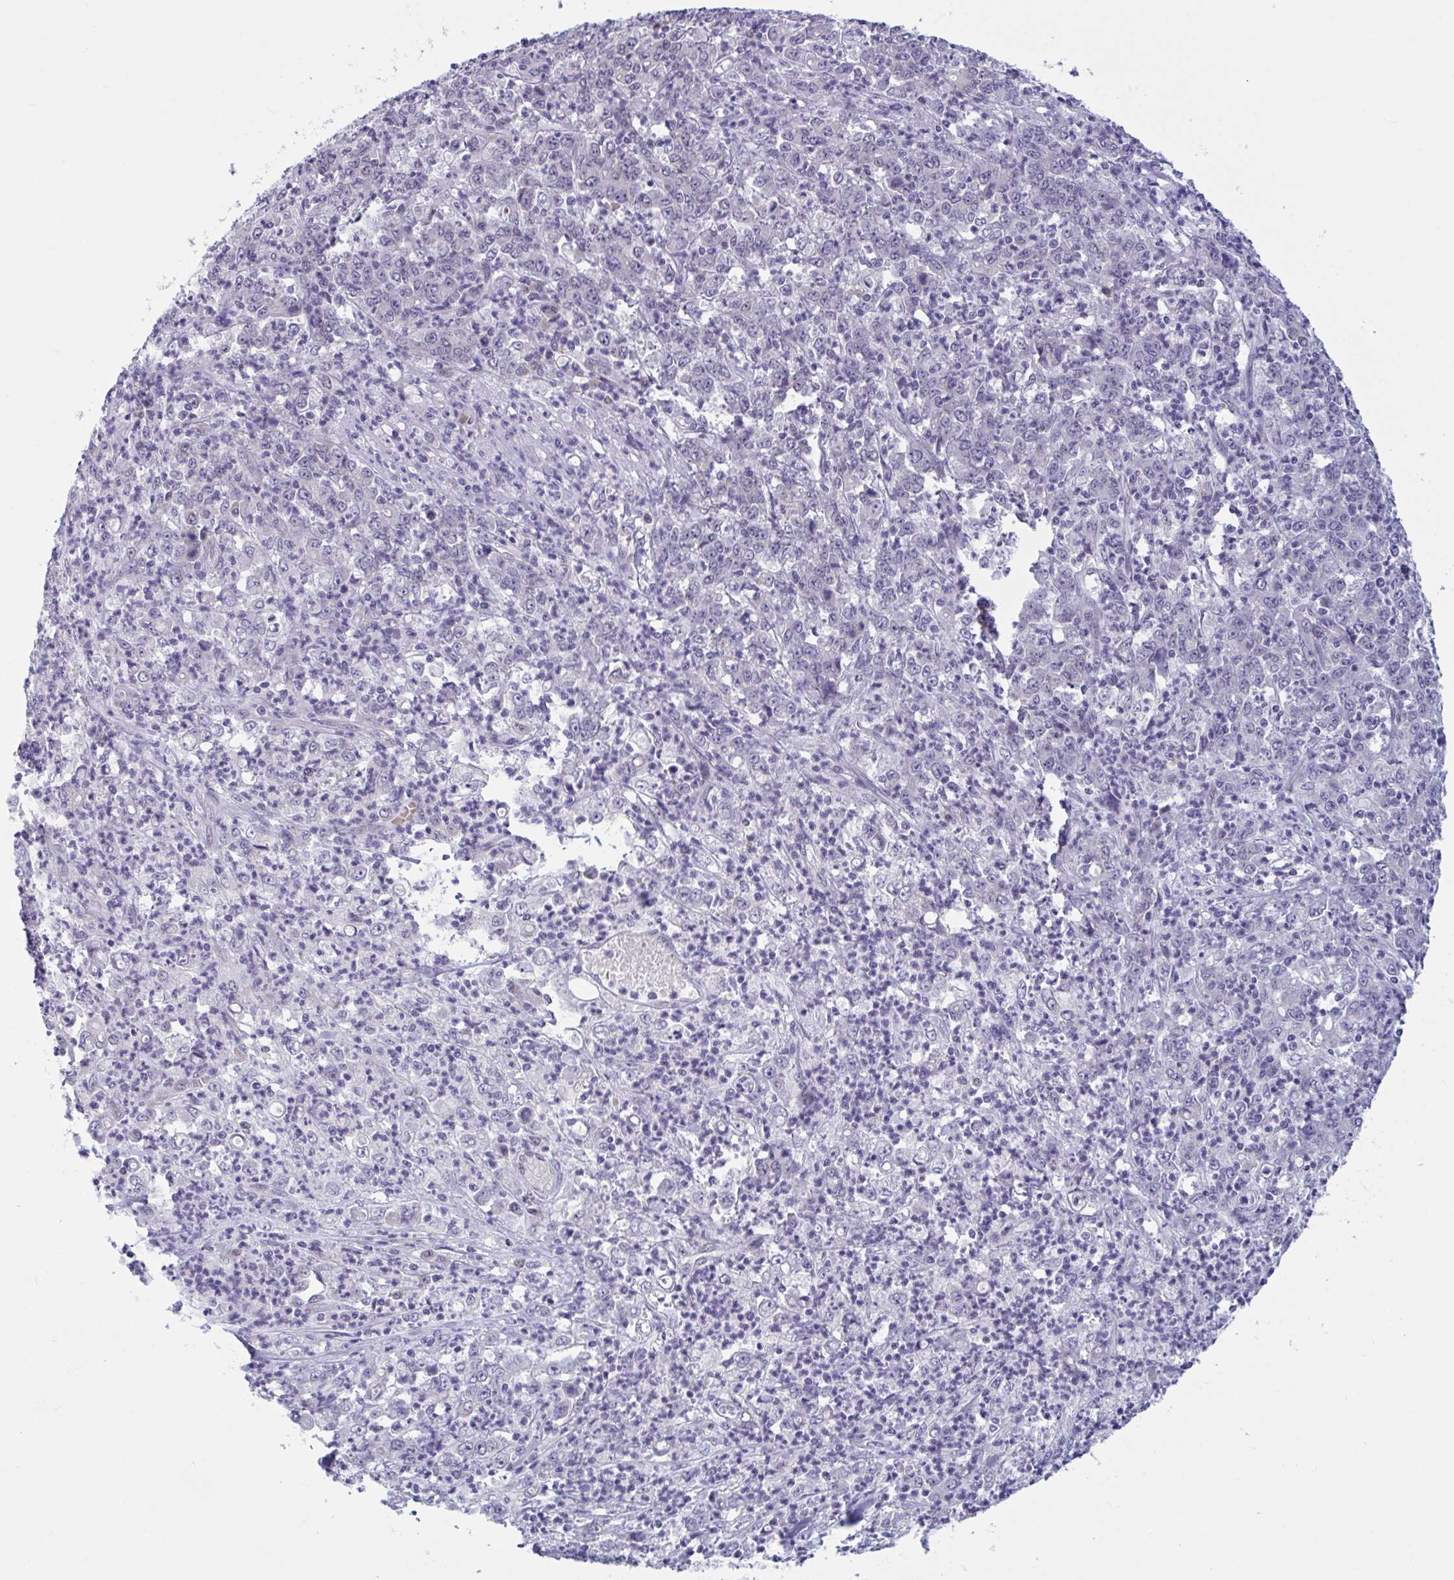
{"staining": {"intensity": "negative", "quantity": "none", "location": "none"}, "tissue": "stomach cancer", "cell_type": "Tumor cells", "image_type": "cancer", "snomed": [{"axis": "morphology", "description": "Adenocarcinoma, NOS"}, {"axis": "topography", "description": "Stomach, lower"}], "caption": "The histopathology image shows no staining of tumor cells in adenocarcinoma (stomach).", "gene": "CNGB3", "patient": {"sex": "female", "age": 71}}